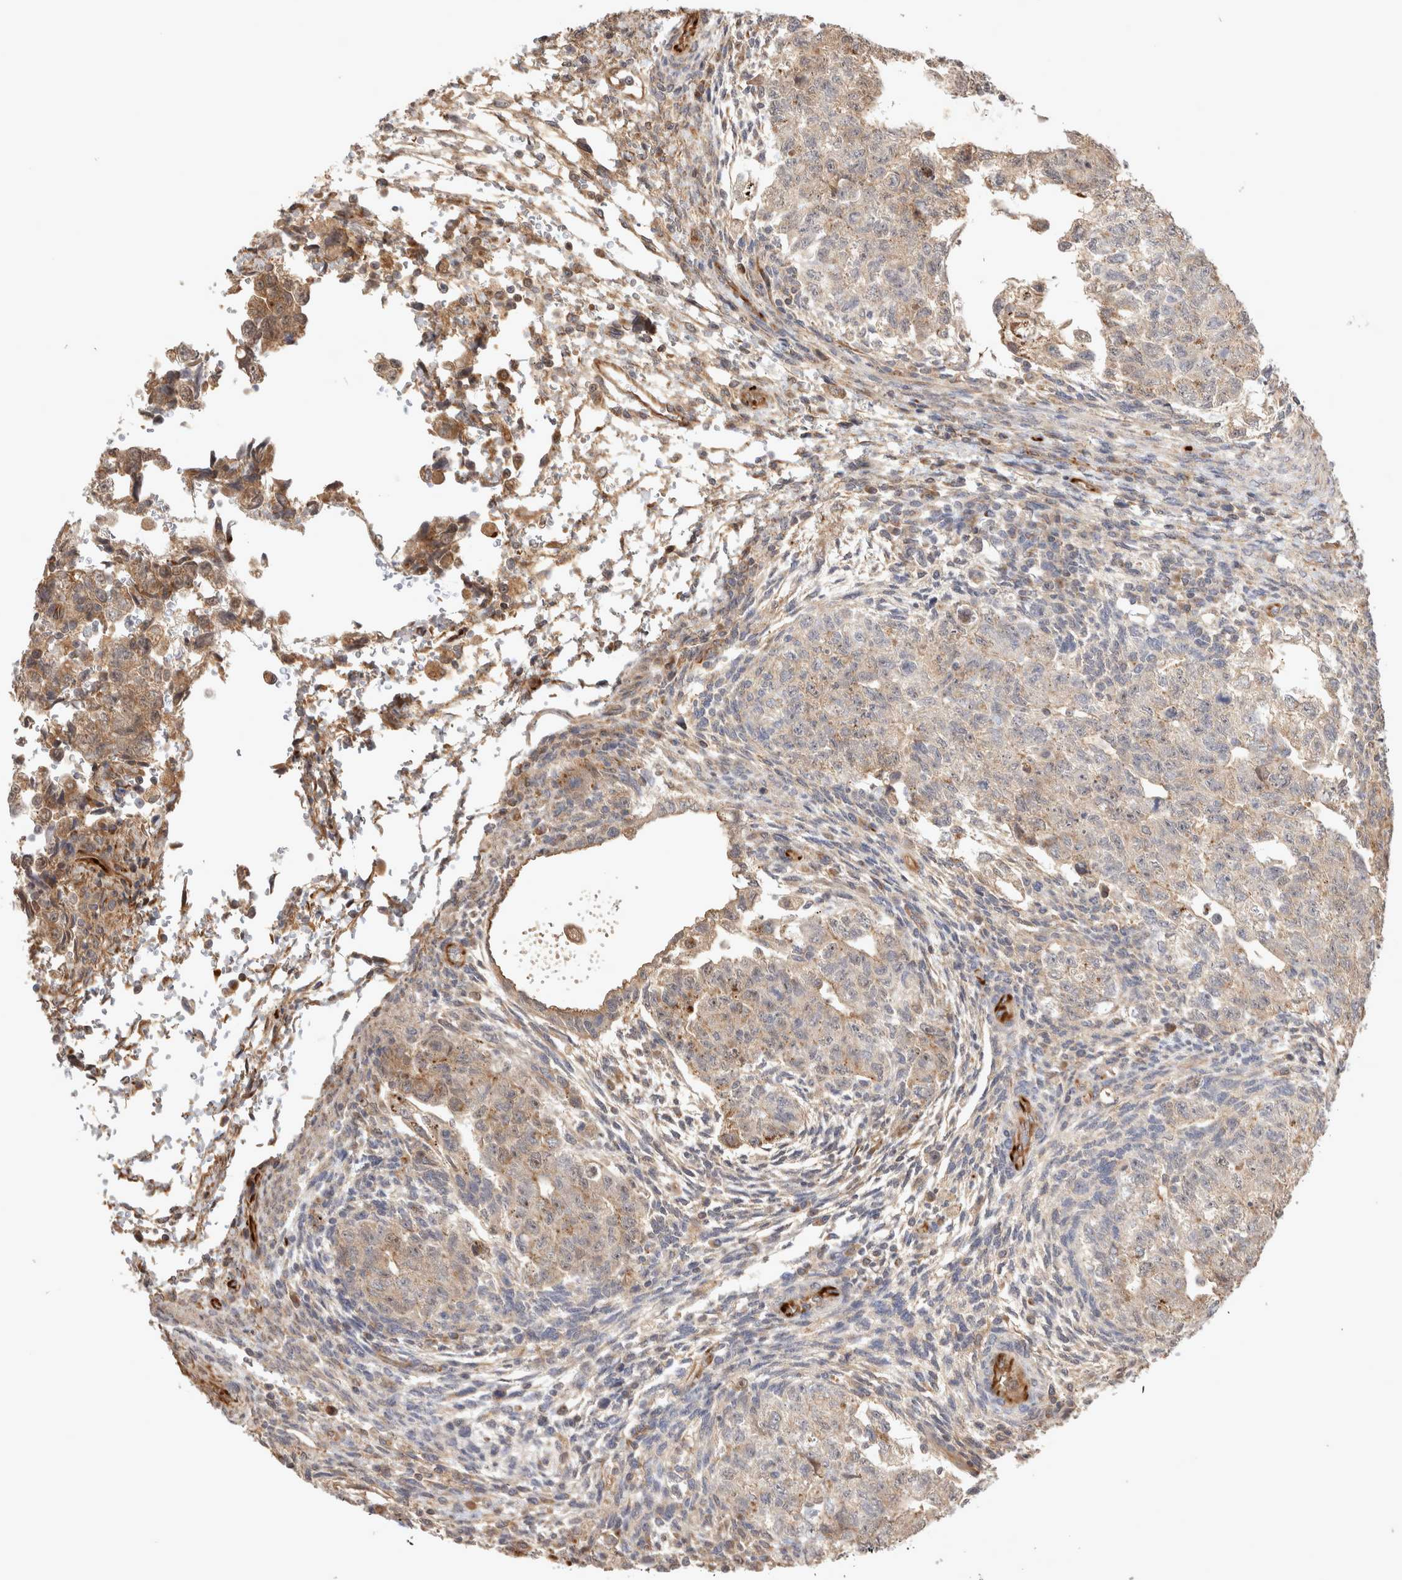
{"staining": {"intensity": "weak", "quantity": ">75%", "location": "cytoplasmic/membranous"}, "tissue": "testis cancer", "cell_type": "Tumor cells", "image_type": "cancer", "snomed": [{"axis": "morphology", "description": "Normal tissue, NOS"}, {"axis": "morphology", "description": "Carcinoma, Embryonal, NOS"}, {"axis": "topography", "description": "Testis"}], "caption": "Protein expression by immunohistochemistry displays weak cytoplasmic/membranous expression in about >75% of tumor cells in testis embryonal carcinoma. (DAB (3,3'-diaminobenzidine) IHC with brightfield microscopy, high magnification).", "gene": "NMU", "patient": {"sex": "male", "age": 36}}